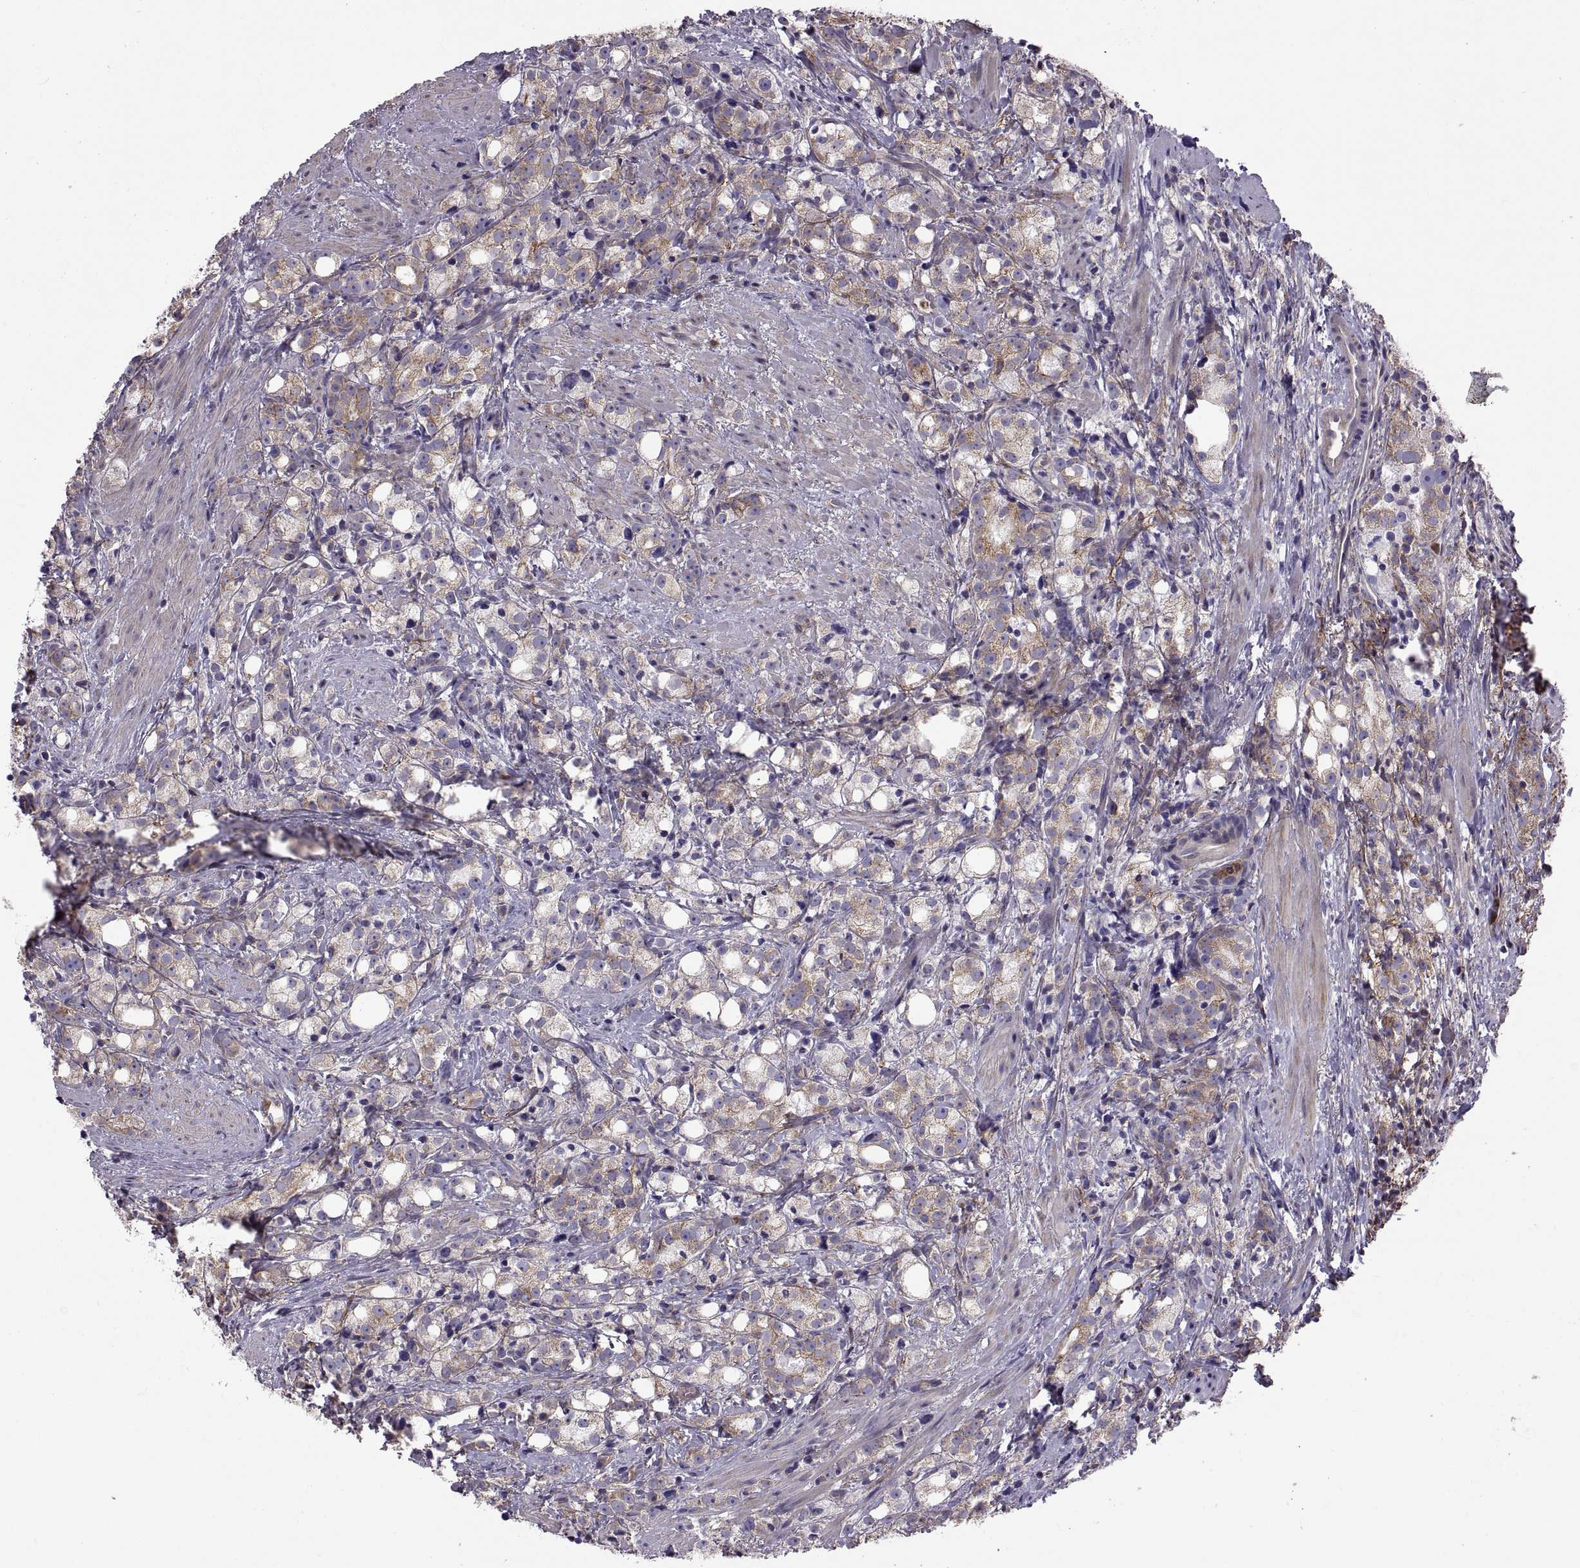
{"staining": {"intensity": "moderate", "quantity": "25%-75%", "location": "cytoplasmic/membranous"}, "tissue": "prostate cancer", "cell_type": "Tumor cells", "image_type": "cancer", "snomed": [{"axis": "morphology", "description": "Adenocarcinoma, High grade"}, {"axis": "topography", "description": "Prostate"}], "caption": "High-grade adenocarcinoma (prostate) stained for a protein (brown) reveals moderate cytoplasmic/membranous positive positivity in about 25%-75% of tumor cells.", "gene": "EMILIN2", "patient": {"sex": "male", "age": 53}}